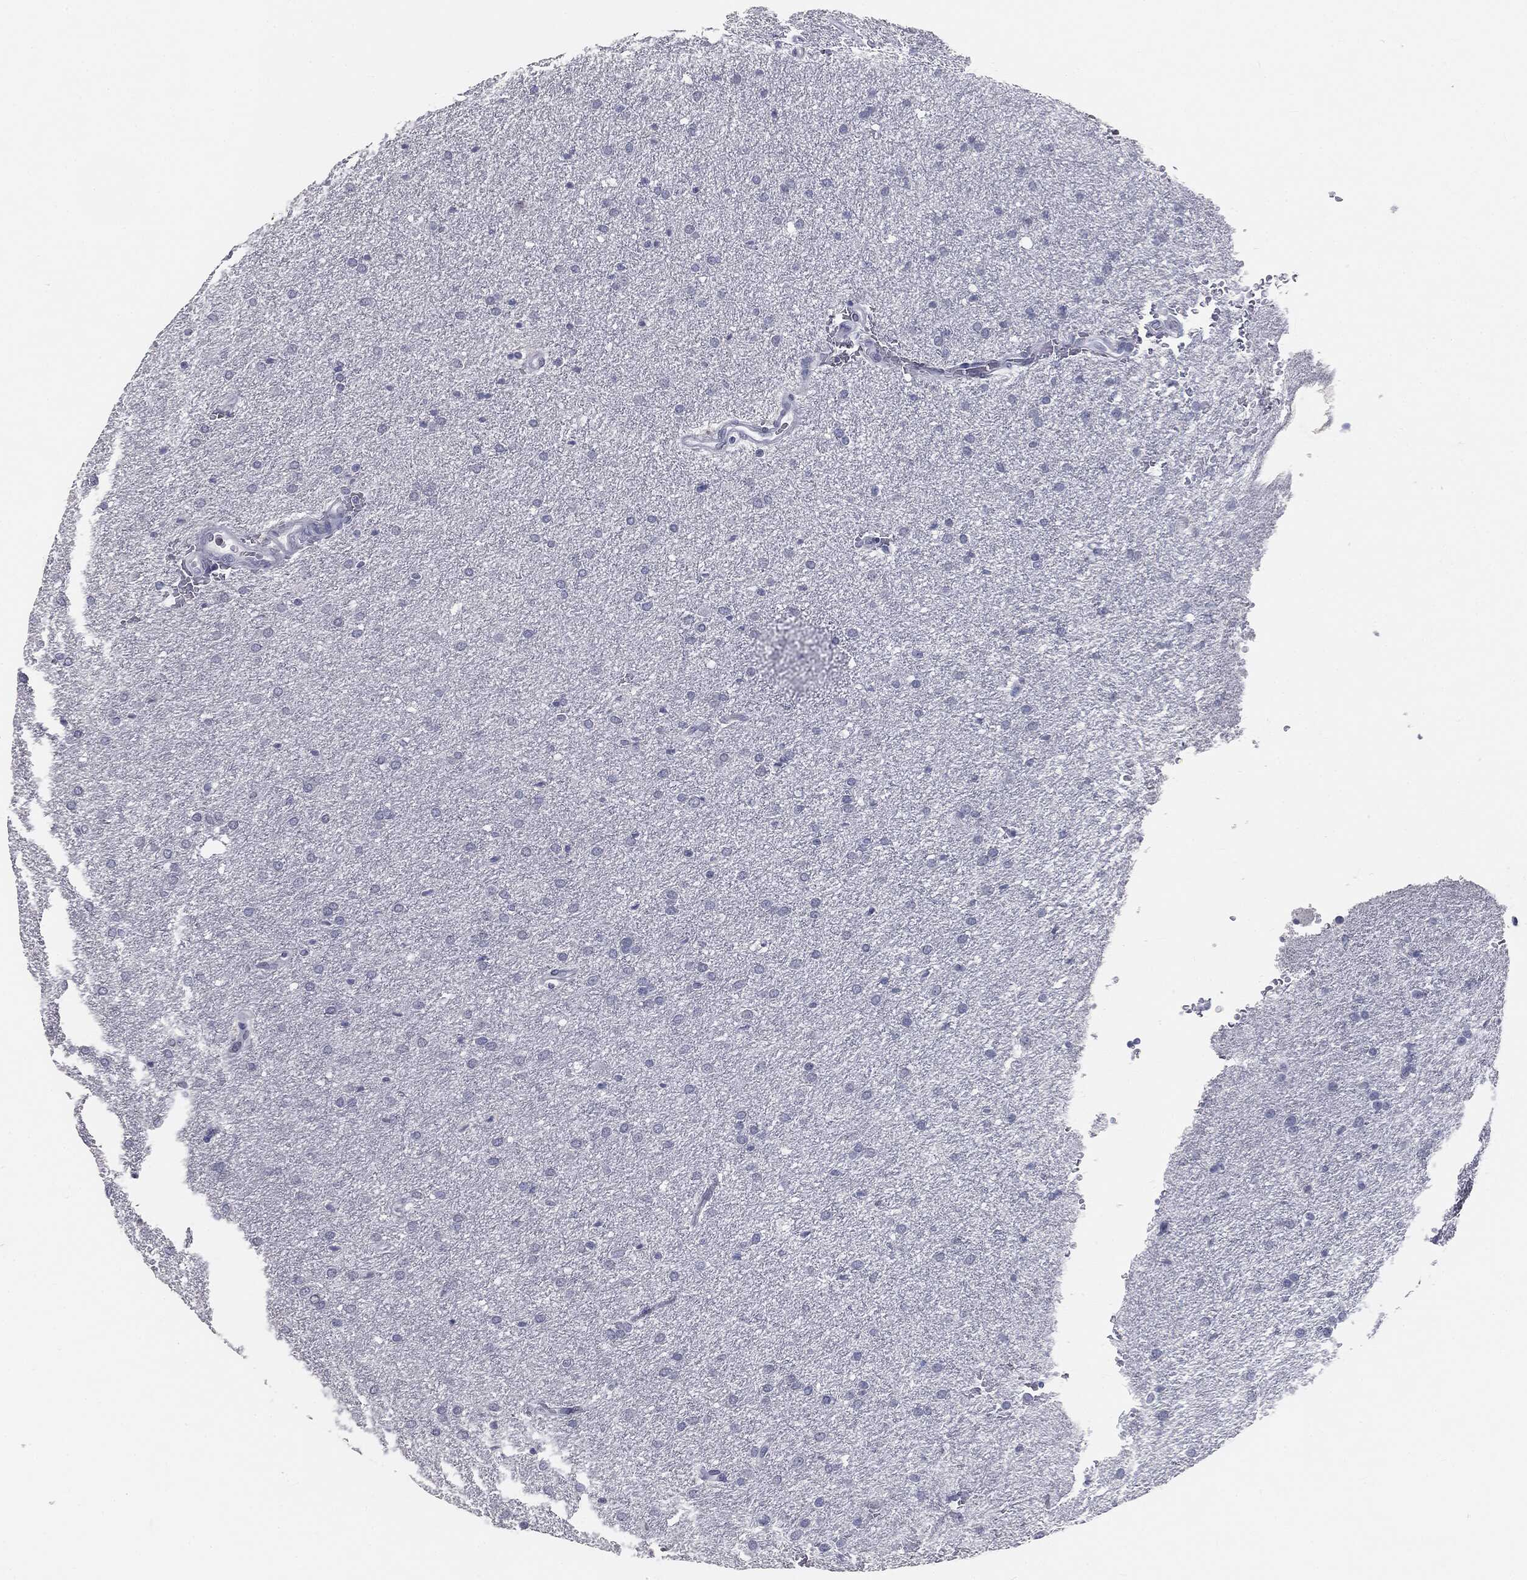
{"staining": {"intensity": "negative", "quantity": "none", "location": "none"}, "tissue": "glioma", "cell_type": "Tumor cells", "image_type": "cancer", "snomed": [{"axis": "morphology", "description": "Glioma, malignant, Low grade"}, {"axis": "topography", "description": "Brain"}], "caption": "There is no significant positivity in tumor cells of glioma. (Immunohistochemistry (ihc), brightfield microscopy, high magnification).", "gene": "PRAME", "patient": {"sex": "female", "age": 37}}